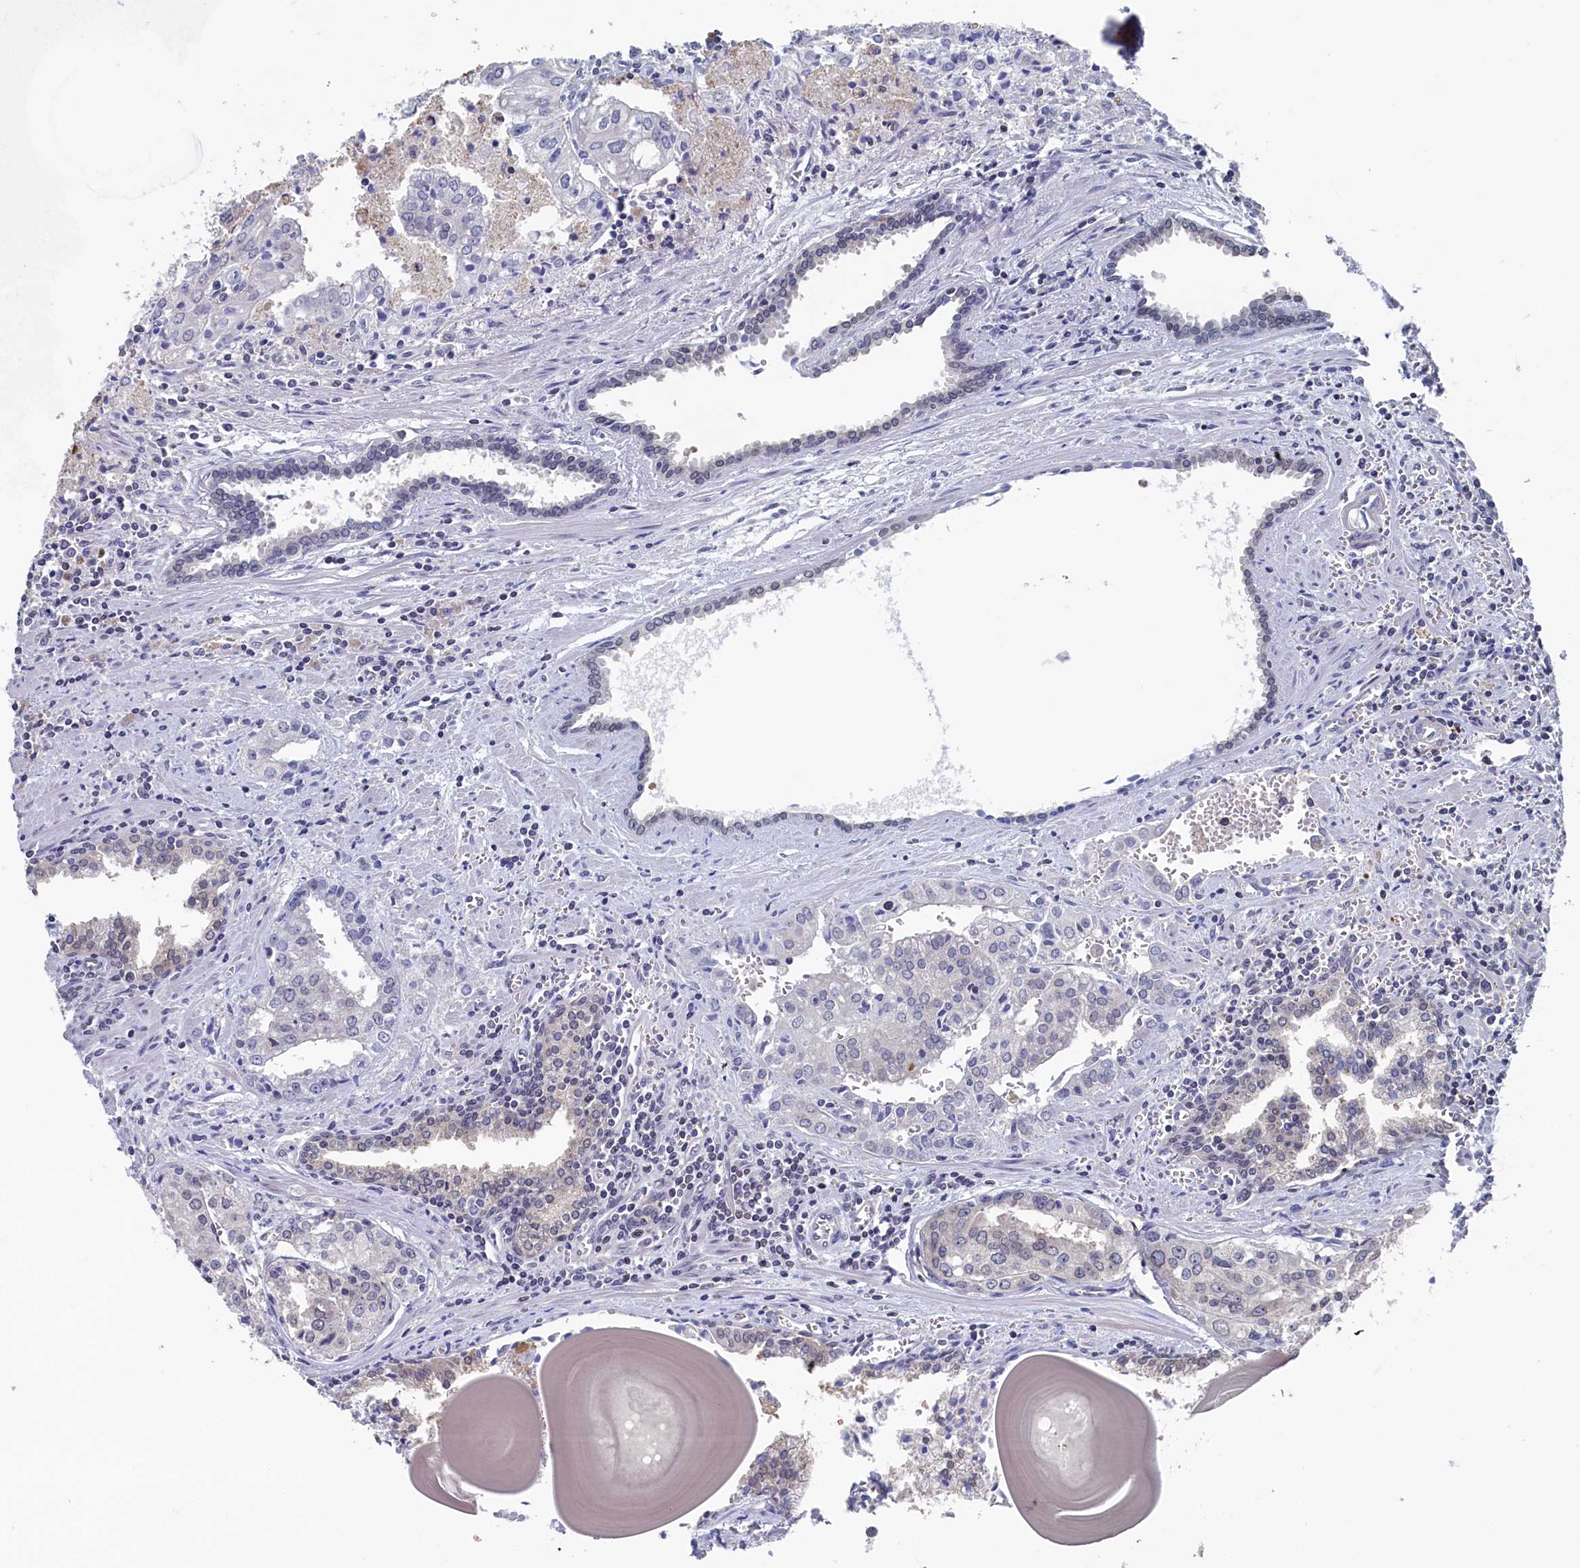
{"staining": {"intensity": "weak", "quantity": "<25%", "location": "nuclear"}, "tissue": "prostate cancer", "cell_type": "Tumor cells", "image_type": "cancer", "snomed": [{"axis": "morphology", "description": "Adenocarcinoma, High grade"}, {"axis": "topography", "description": "Prostate"}], "caption": "Image shows no significant protein expression in tumor cells of prostate cancer (adenocarcinoma (high-grade)).", "gene": "C11orf54", "patient": {"sex": "male", "age": 68}}